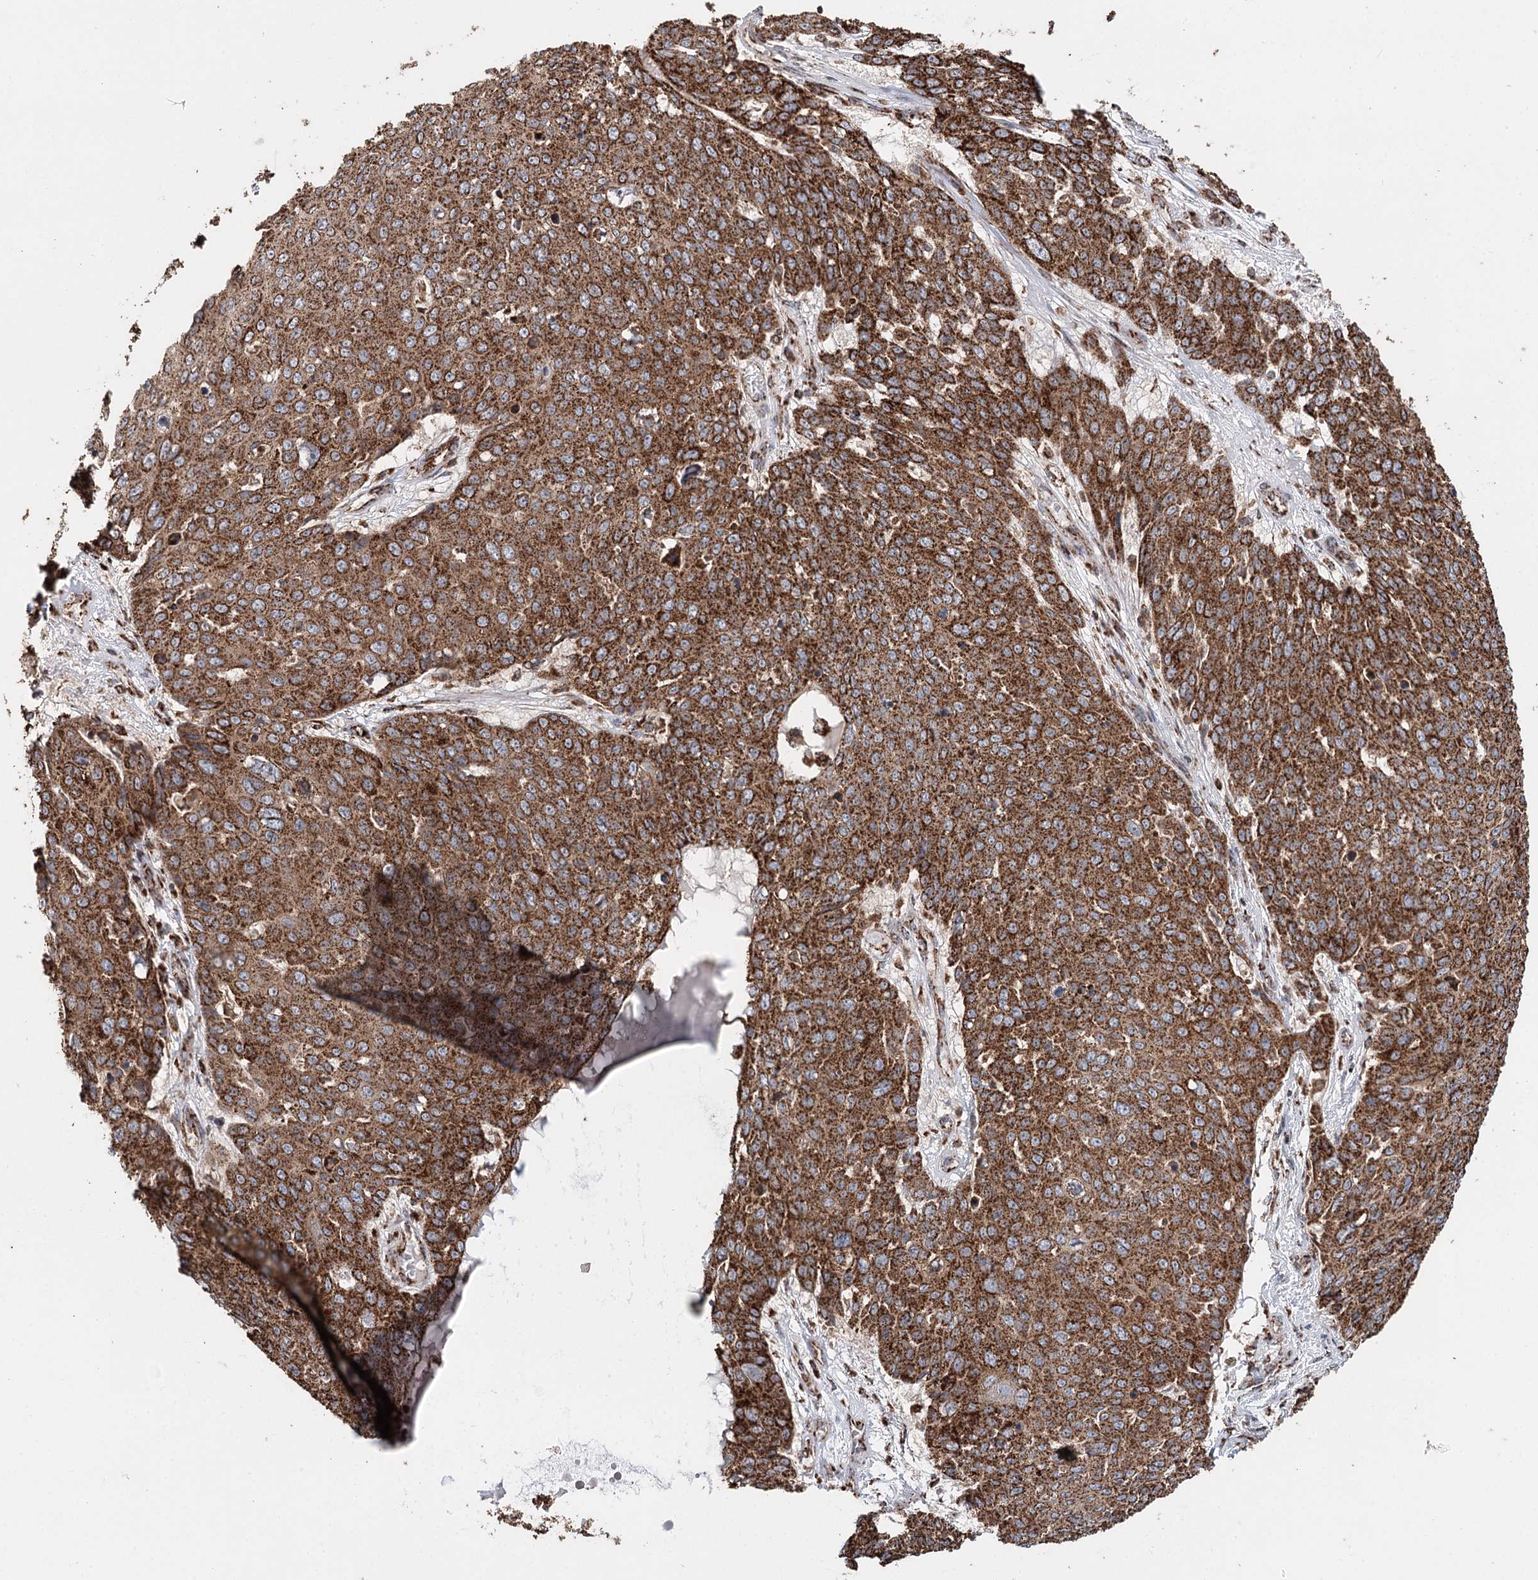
{"staining": {"intensity": "strong", "quantity": ">75%", "location": "cytoplasmic/membranous"}, "tissue": "skin cancer", "cell_type": "Tumor cells", "image_type": "cancer", "snomed": [{"axis": "morphology", "description": "Squamous cell carcinoma, NOS"}, {"axis": "topography", "description": "Skin"}], "caption": "Protein staining shows strong cytoplasmic/membranous expression in approximately >75% of tumor cells in skin squamous cell carcinoma.", "gene": "APH1A", "patient": {"sex": "male", "age": 71}}